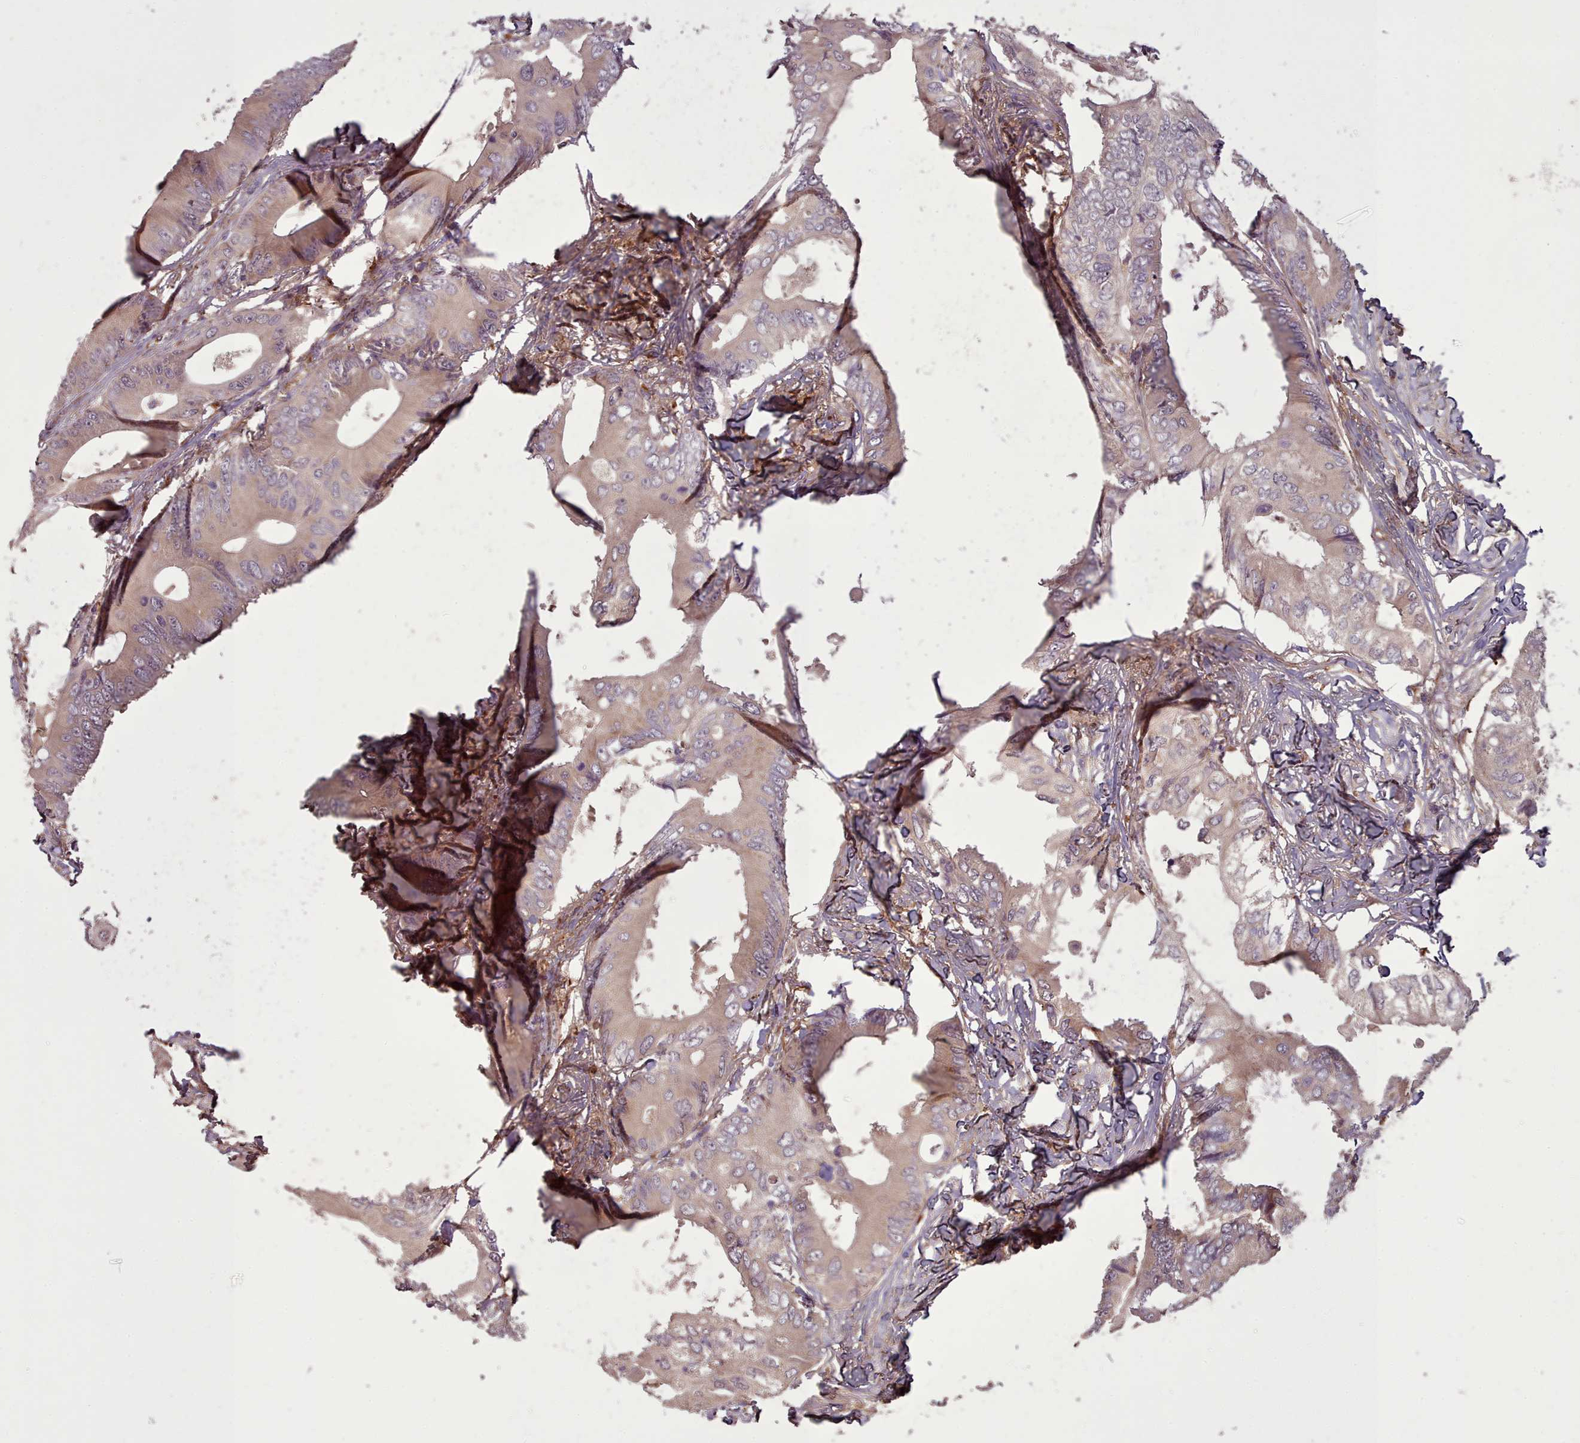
{"staining": {"intensity": "weak", "quantity": ">75%", "location": "cytoplasmic/membranous"}, "tissue": "colorectal cancer", "cell_type": "Tumor cells", "image_type": "cancer", "snomed": [{"axis": "morphology", "description": "Adenocarcinoma, NOS"}, {"axis": "topography", "description": "Colon"}], "caption": "Immunohistochemistry of colorectal cancer (adenocarcinoma) reveals low levels of weak cytoplasmic/membranous expression in approximately >75% of tumor cells.", "gene": "GBGT1", "patient": {"sex": "male", "age": 71}}